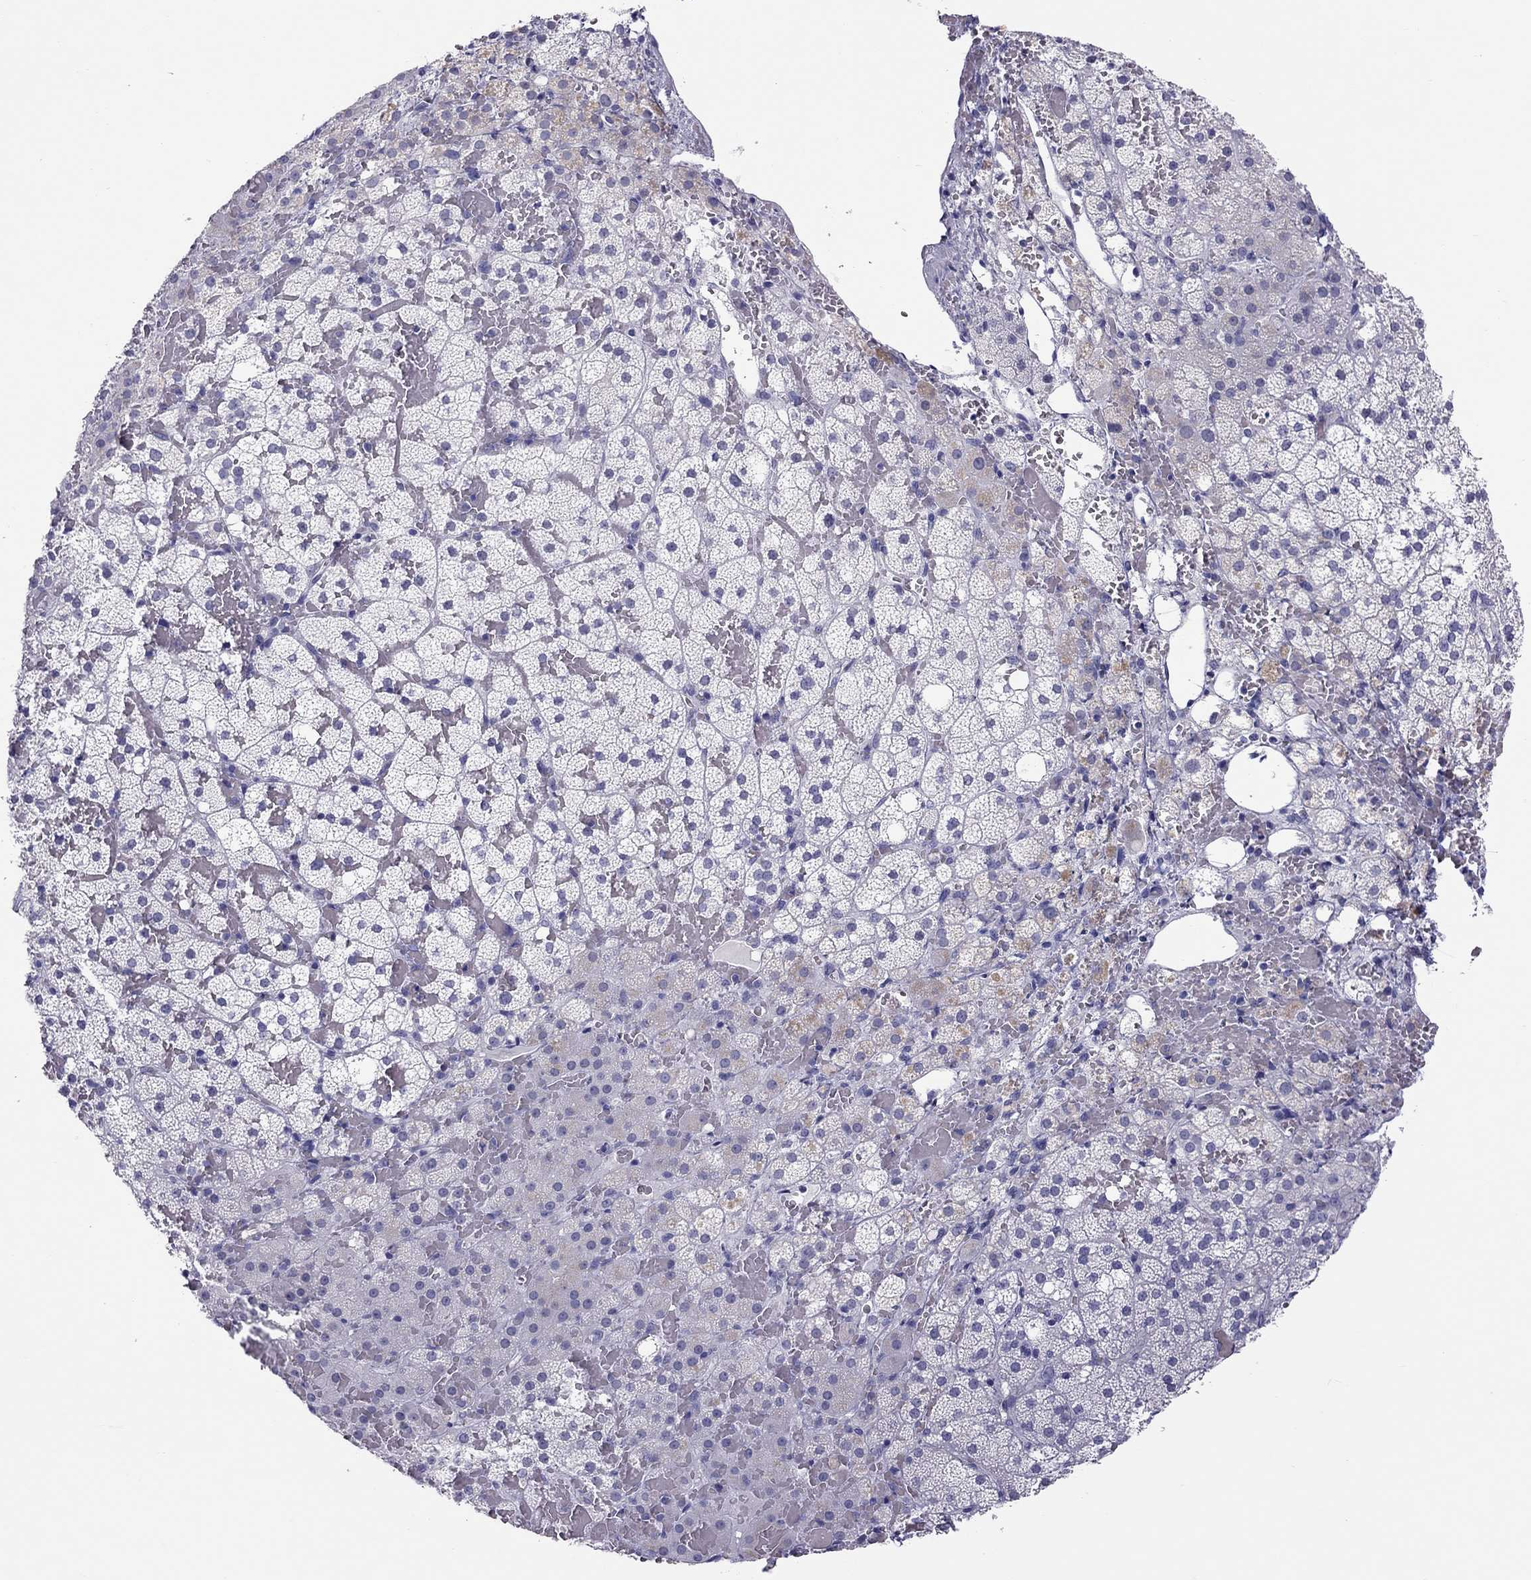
{"staining": {"intensity": "negative", "quantity": "none", "location": "none"}, "tissue": "adrenal gland", "cell_type": "Glandular cells", "image_type": "normal", "snomed": [{"axis": "morphology", "description": "Normal tissue, NOS"}, {"axis": "topography", "description": "Adrenal gland"}], "caption": "Protein analysis of normal adrenal gland demonstrates no significant staining in glandular cells.", "gene": "CHRNB3", "patient": {"sex": "male", "age": 53}}